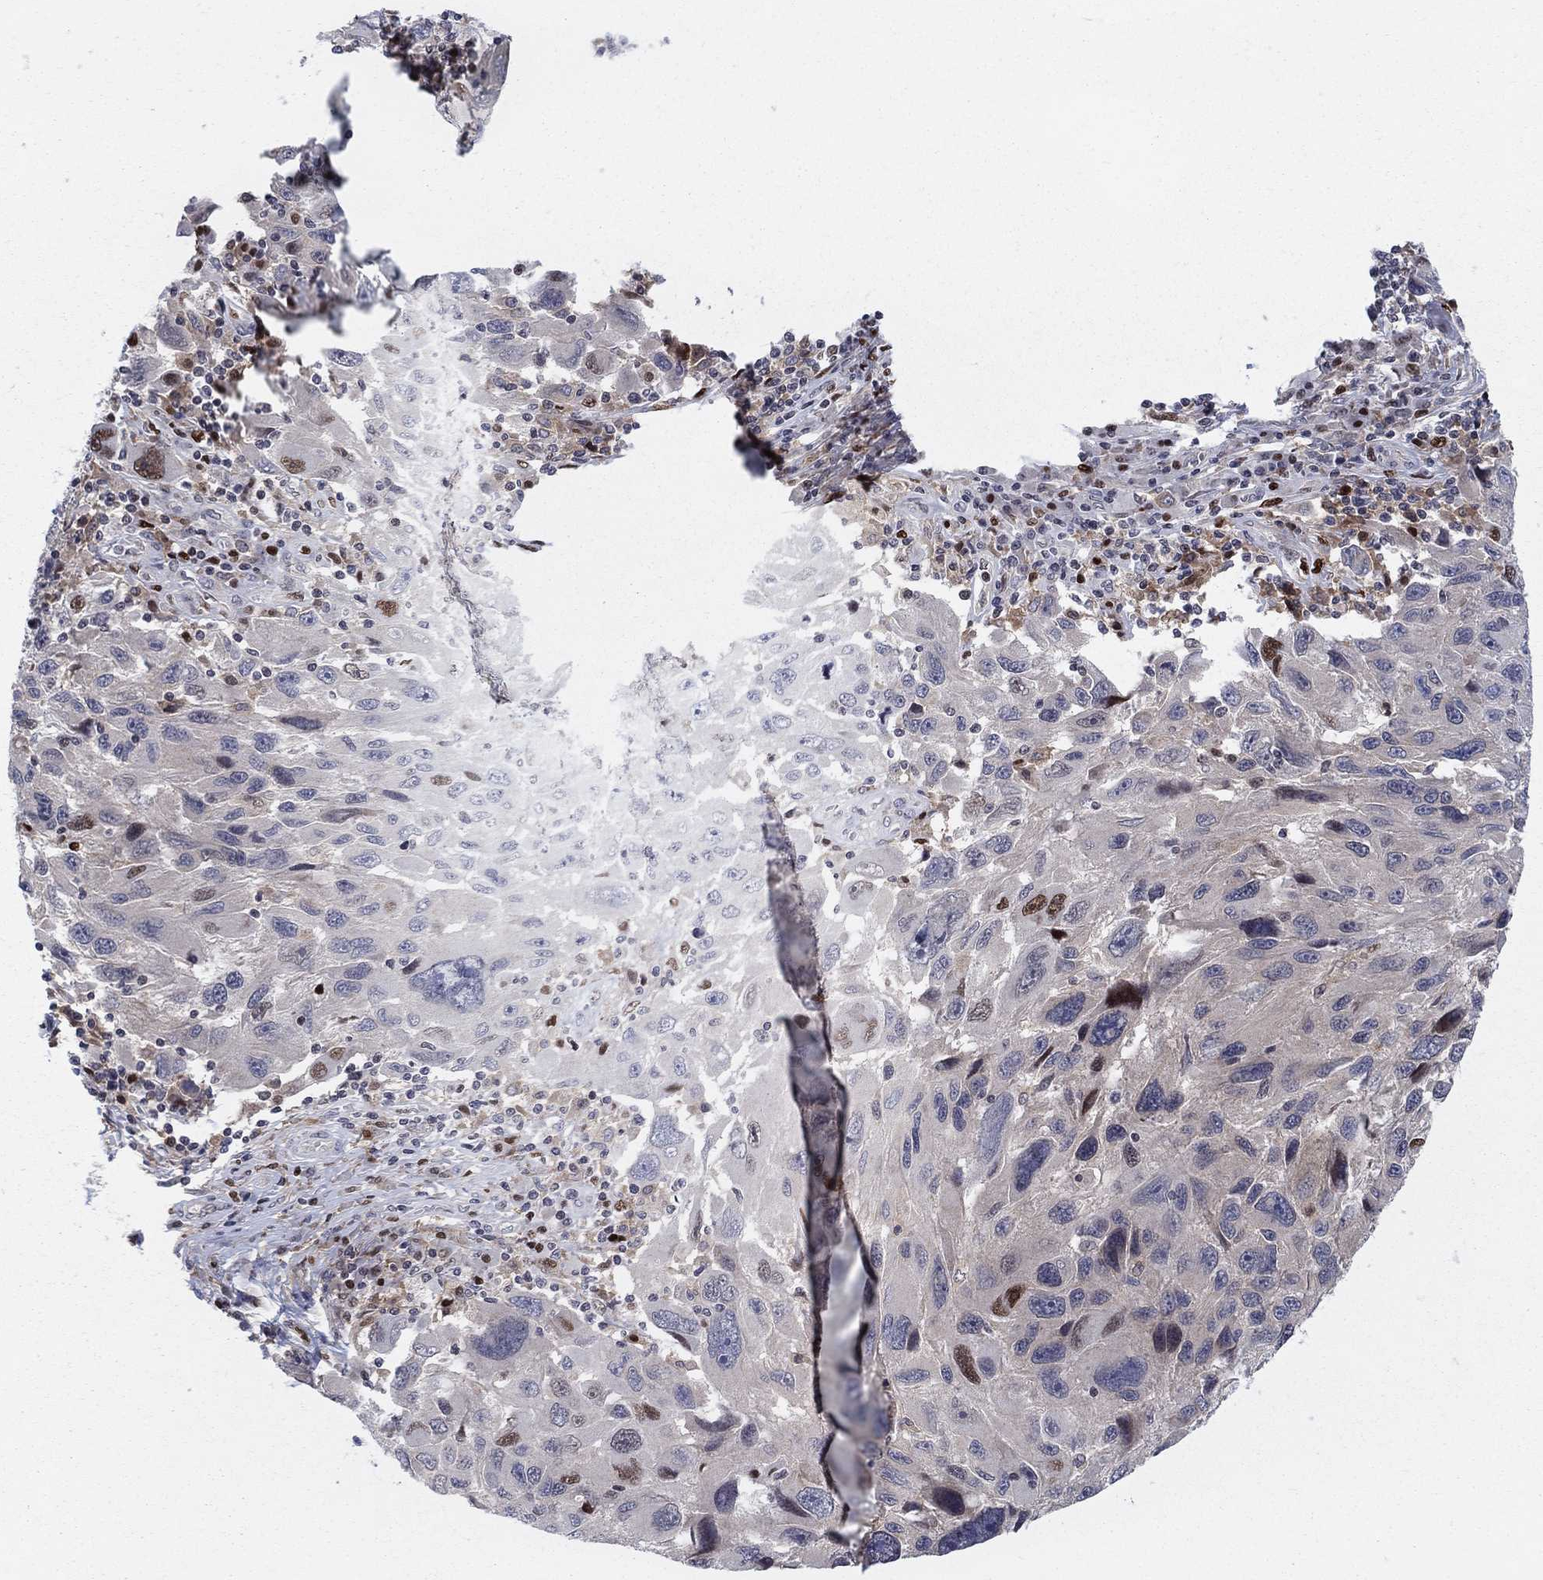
{"staining": {"intensity": "strong", "quantity": "<25%", "location": "cytoplasmic/membranous"}, "tissue": "melanoma", "cell_type": "Tumor cells", "image_type": "cancer", "snomed": [{"axis": "morphology", "description": "Malignant melanoma, NOS"}, {"axis": "topography", "description": "Skin"}], "caption": "Protein staining of melanoma tissue exhibits strong cytoplasmic/membranous expression in about <25% of tumor cells. (Brightfield microscopy of DAB IHC at high magnification).", "gene": "ZNHIT3", "patient": {"sex": "male", "age": 53}}